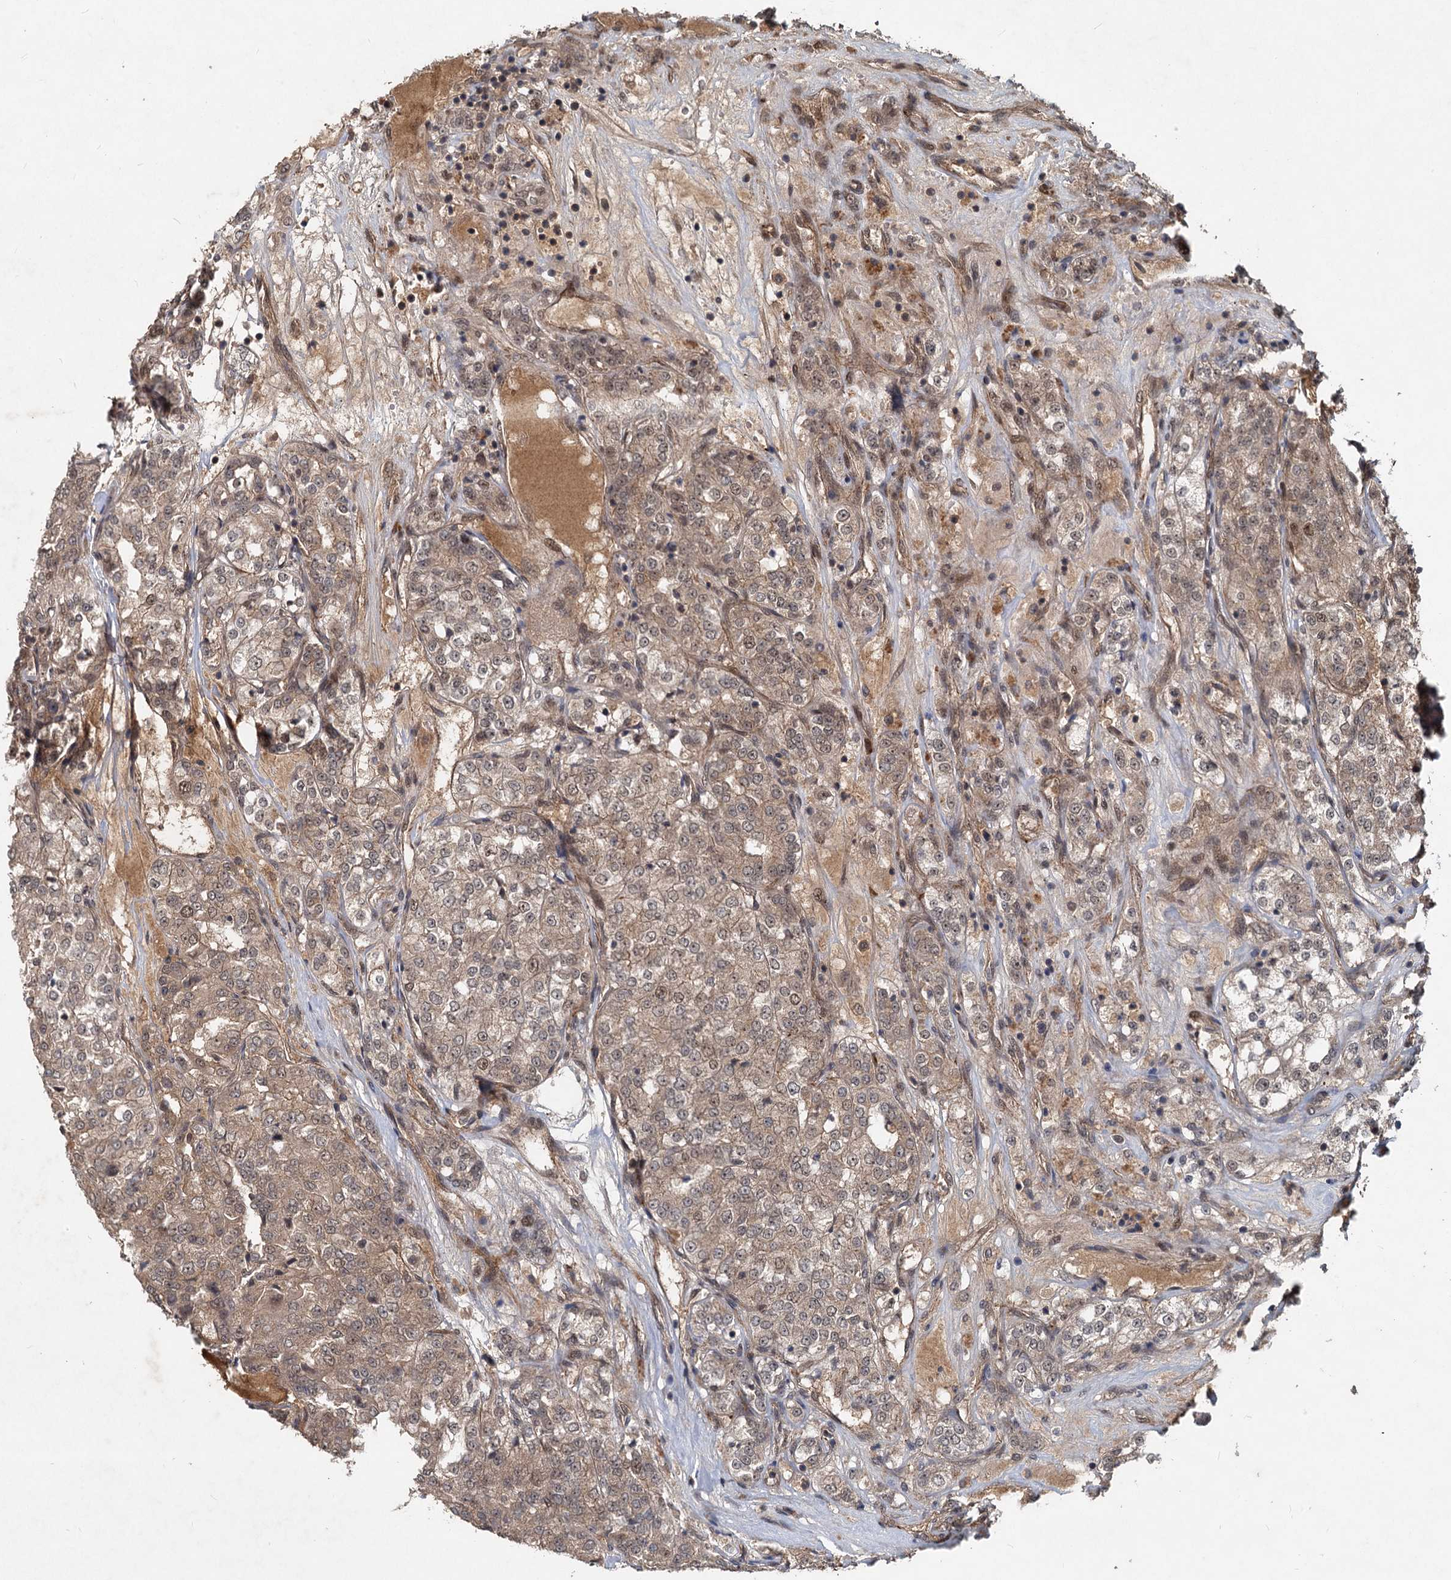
{"staining": {"intensity": "weak", "quantity": ">75%", "location": "cytoplasmic/membranous,nuclear"}, "tissue": "renal cancer", "cell_type": "Tumor cells", "image_type": "cancer", "snomed": [{"axis": "morphology", "description": "Adenocarcinoma, NOS"}, {"axis": "topography", "description": "Kidney"}], "caption": "This photomicrograph demonstrates IHC staining of renal cancer (adenocarcinoma), with low weak cytoplasmic/membranous and nuclear staining in about >75% of tumor cells.", "gene": "RITA1", "patient": {"sex": "female", "age": 63}}